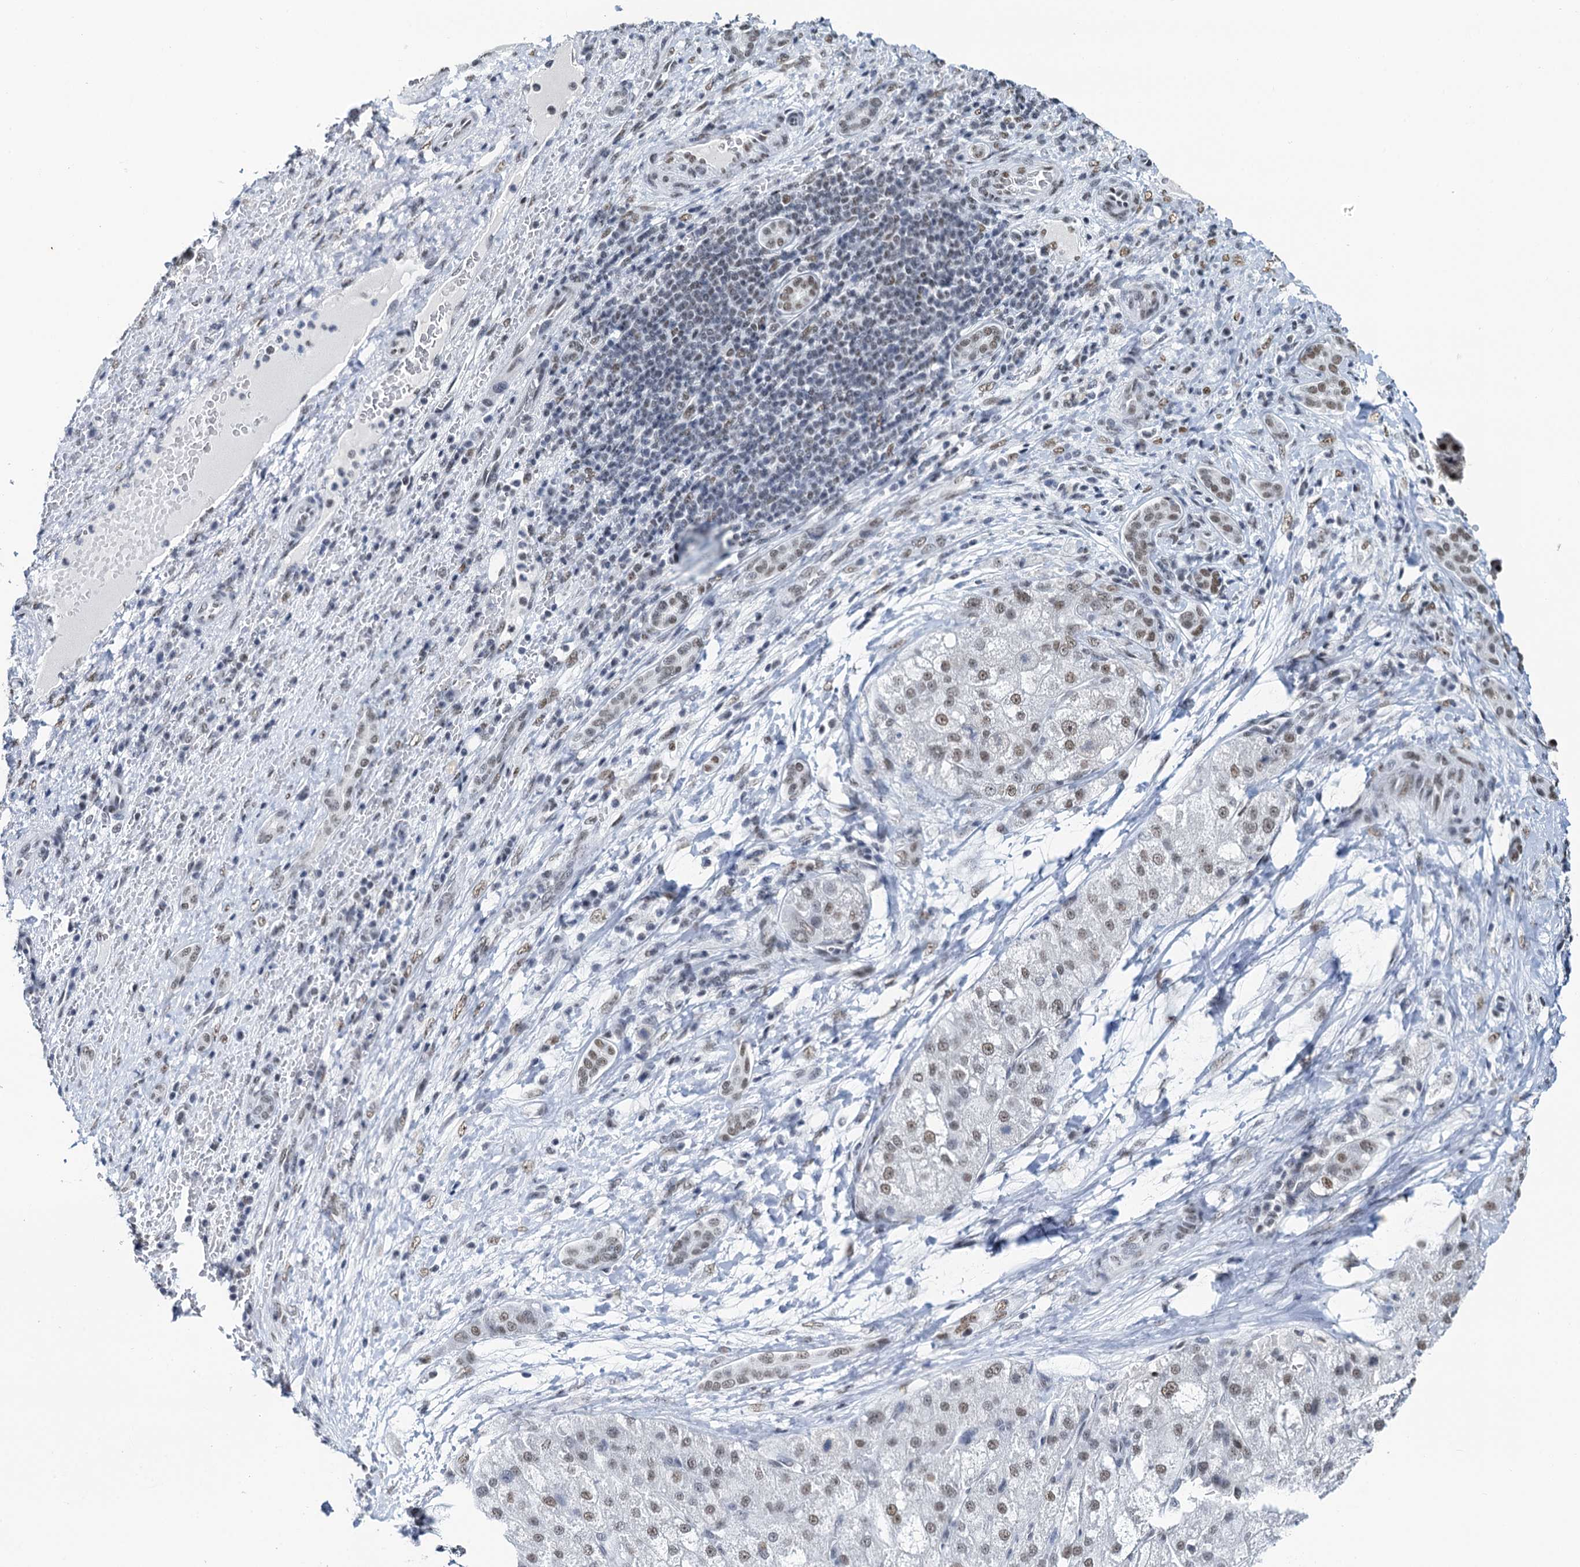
{"staining": {"intensity": "weak", "quantity": ">75%", "location": "nuclear"}, "tissue": "liver cancer", "cell_type": "Tumor cells", "image_type": "cancer", "snomed": [{"axis": "morphology", "description": "Normal tissue, NOS"}, {"axis": "morphology", "description": "Carcinoma, Hepatocellular, NOS"}, {"axis": "topography", "description": "Liver"}], "caption": "The micrograph displays staining of hepatocellular carcinoma (liver), revealing weak nuclear protein positivity (brown color) within tumor cells.", "gene": "SLTM", "patient": {"sex": "male", "age": 57}}